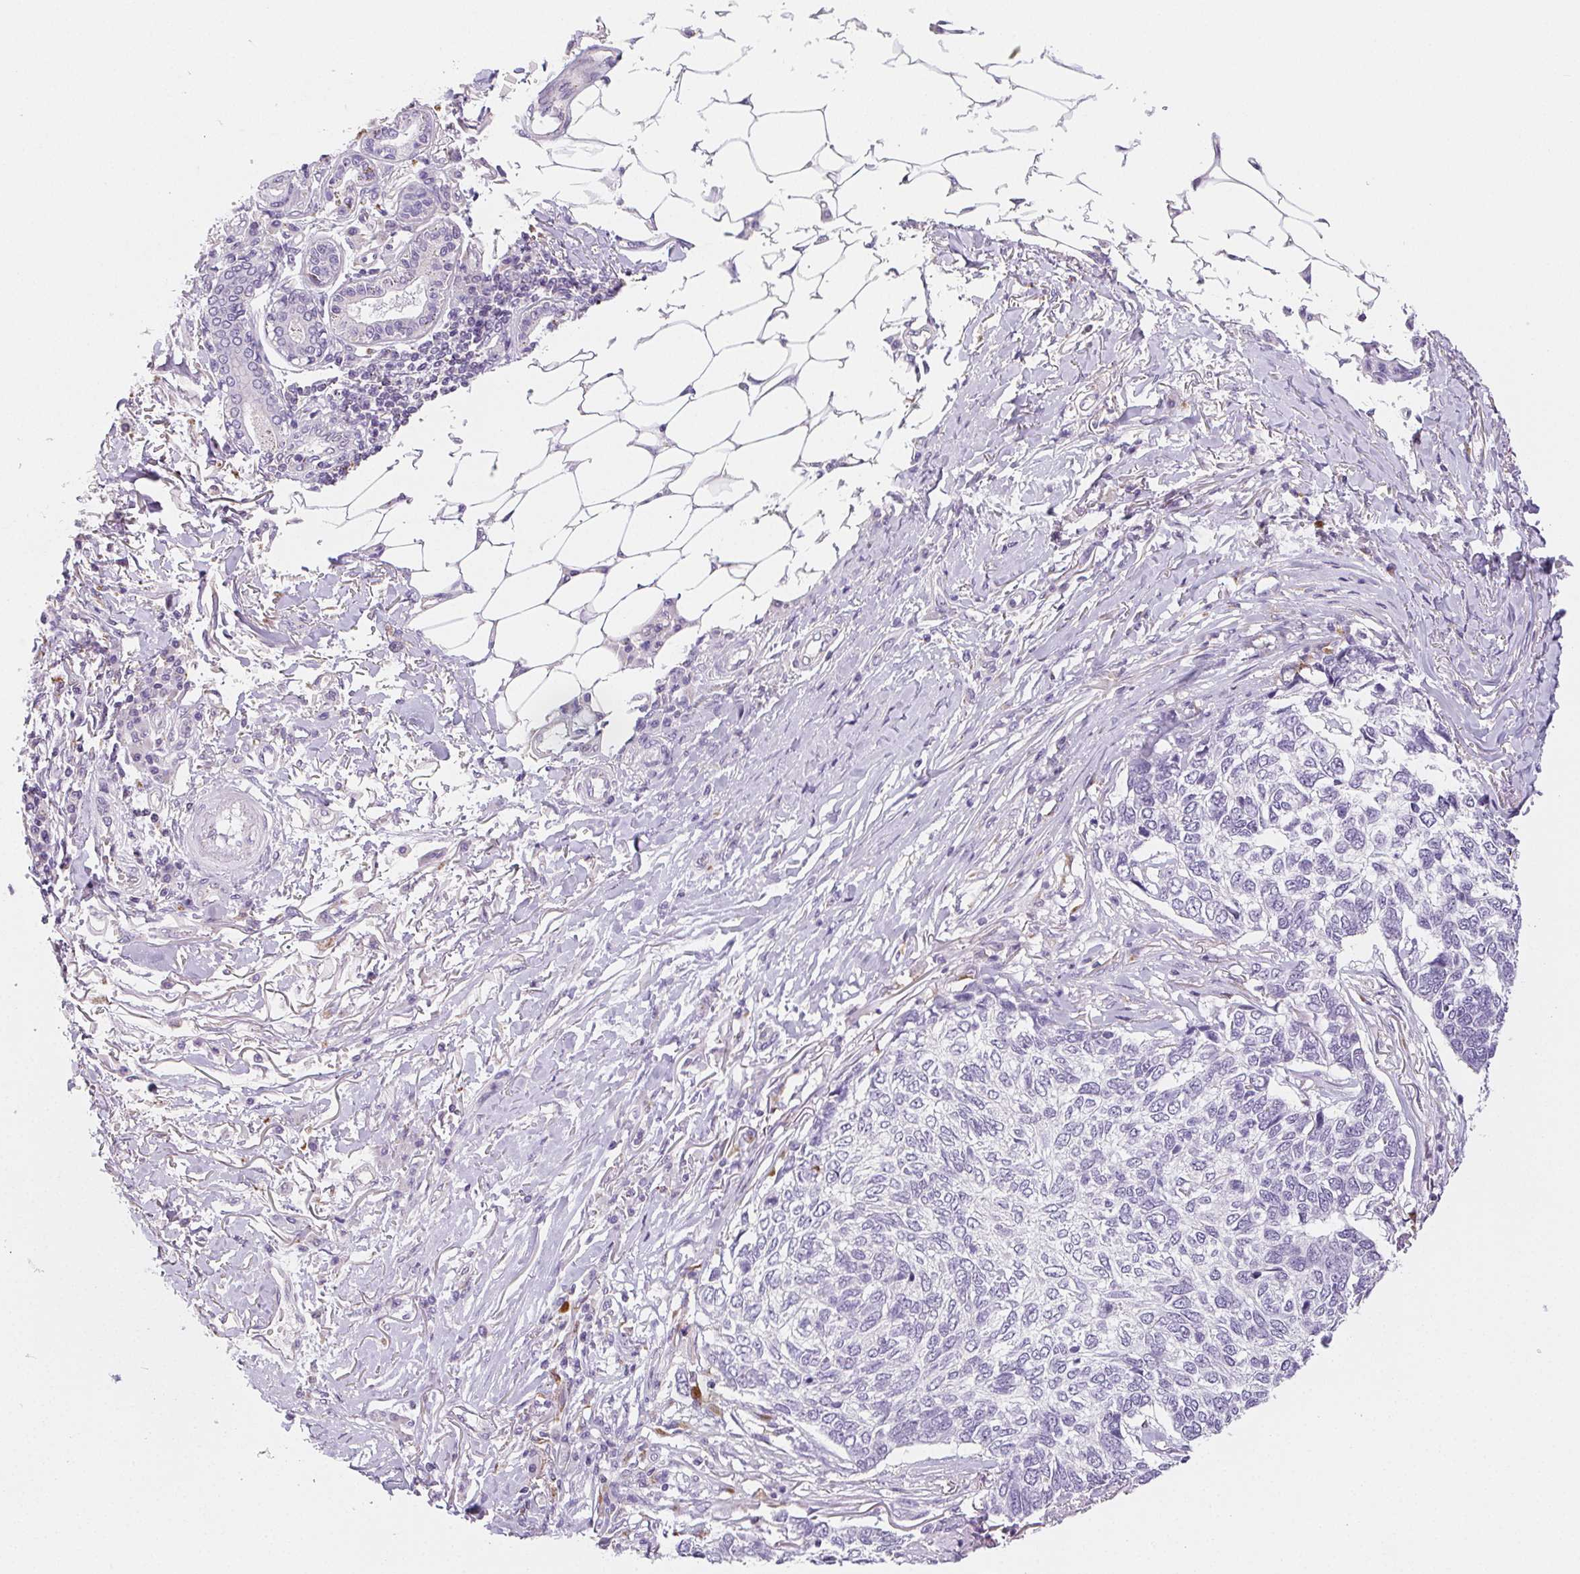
{"staining": {"intensity": "negative", "quantity": "none", "location": "none"}, "tissue": "skin cancer", "cell_type": "Tumor cells", "image_type": "cancer", "snomed": [{"axis": "morphology", "description": "Basal cell carcinoma"}, {"axis": "topography", "description": "Skin"}], "caption": "The immunohistochemistry micrograph has no significant staining in tumor cells of skin basal cell carcinoma tissue.", "gene": "LIPA", "patient": {"sex": "female", "age": 65}}